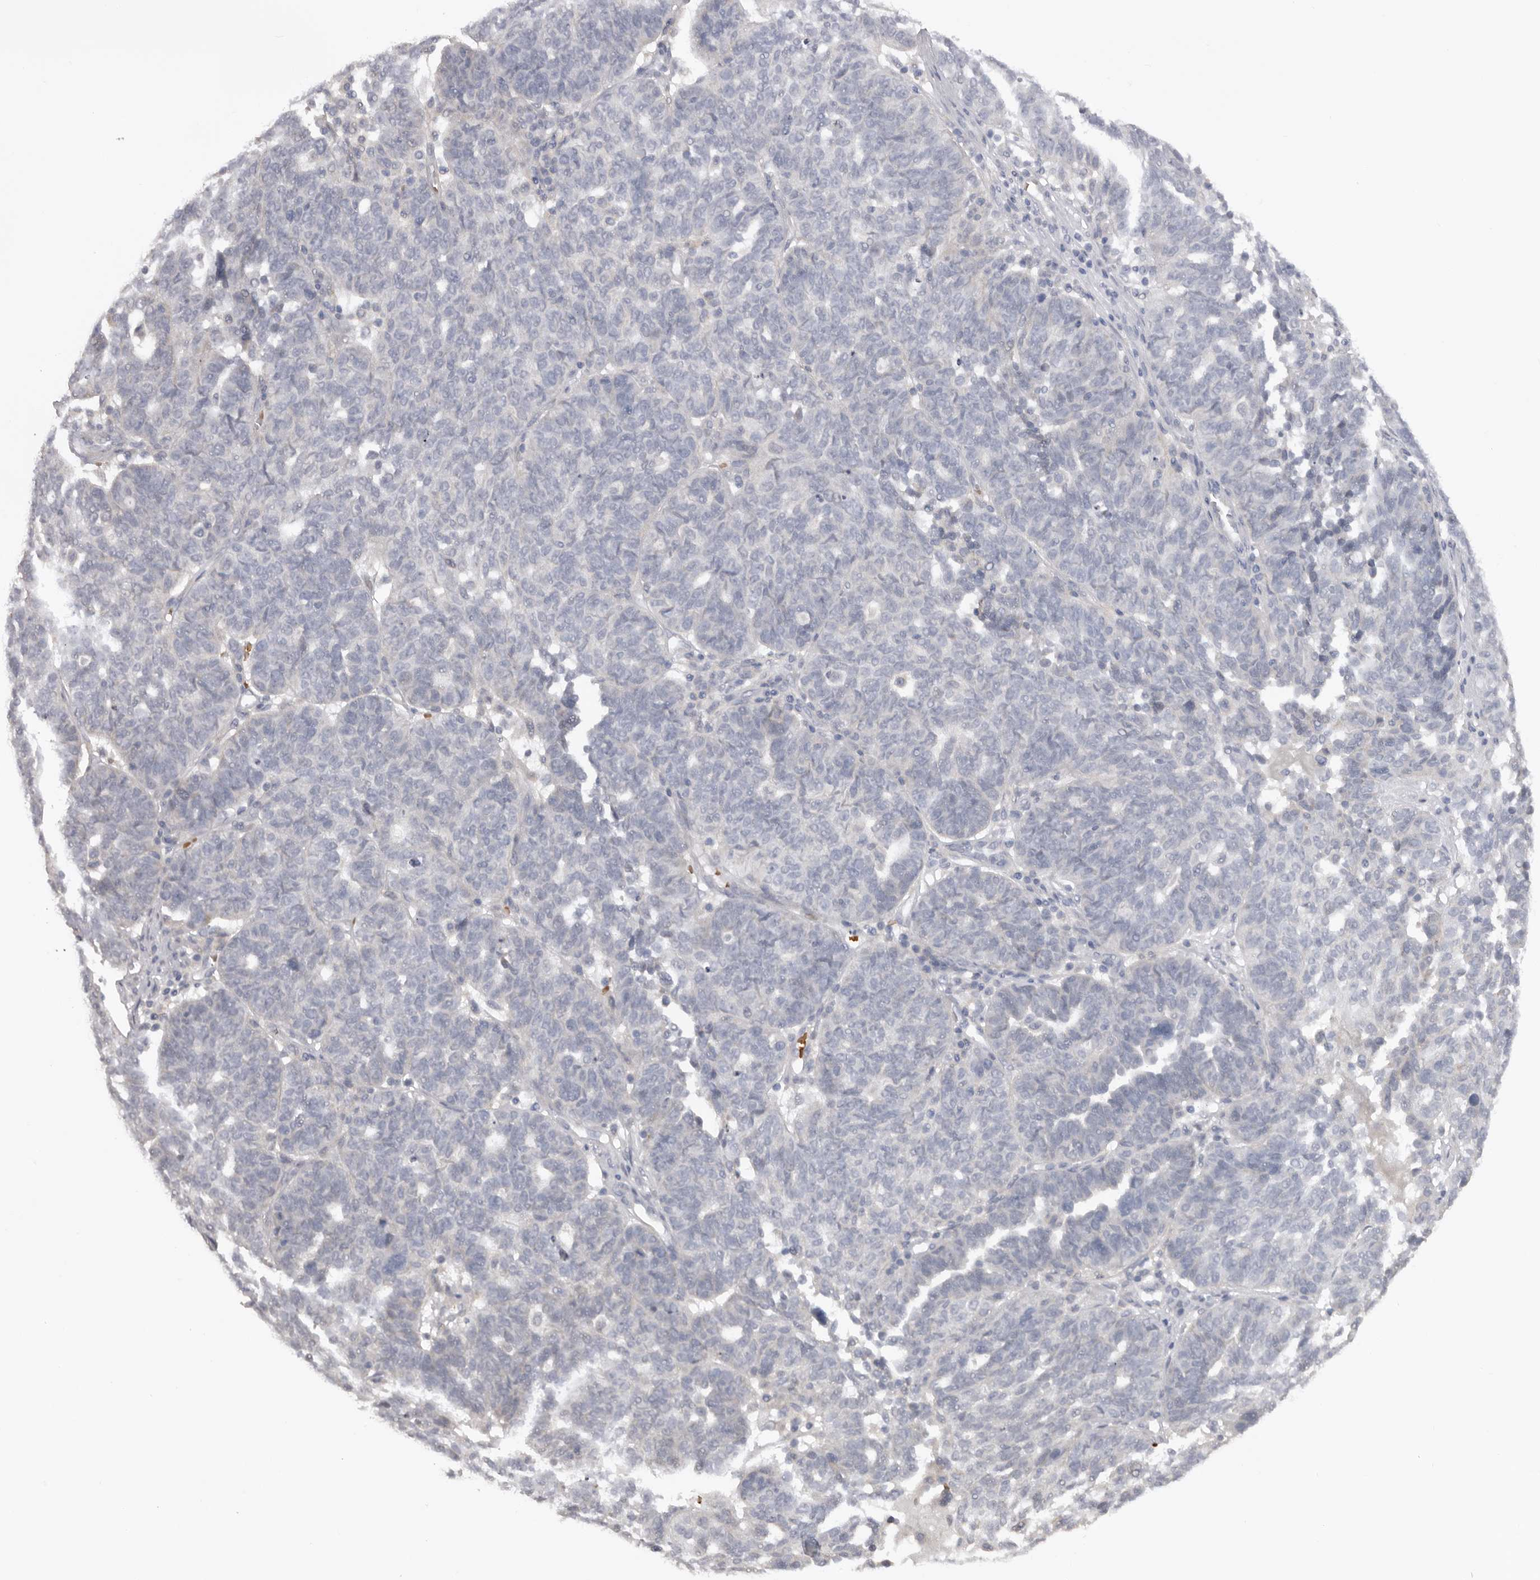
{"staining": {"intensity": "negative", "quantity": "none", "location": "none"}, "tissue": "ovarian cancer", "cell_type": "Tumor cells", "image_type": "cancer", "snomed": [{"axis": "morphology", "description": "Cystadenocarcinoma, serous, NOS"}, {"axis": "topography", "description": "Ovary"}], "caption": "Histopathology image shows no significant protein positivity in tumor cells of ovarian cancer. (IHC, brightfield microscopy, high magnification).", "gene": "TNR", "patient": {"sex": "female", "age": 59}}